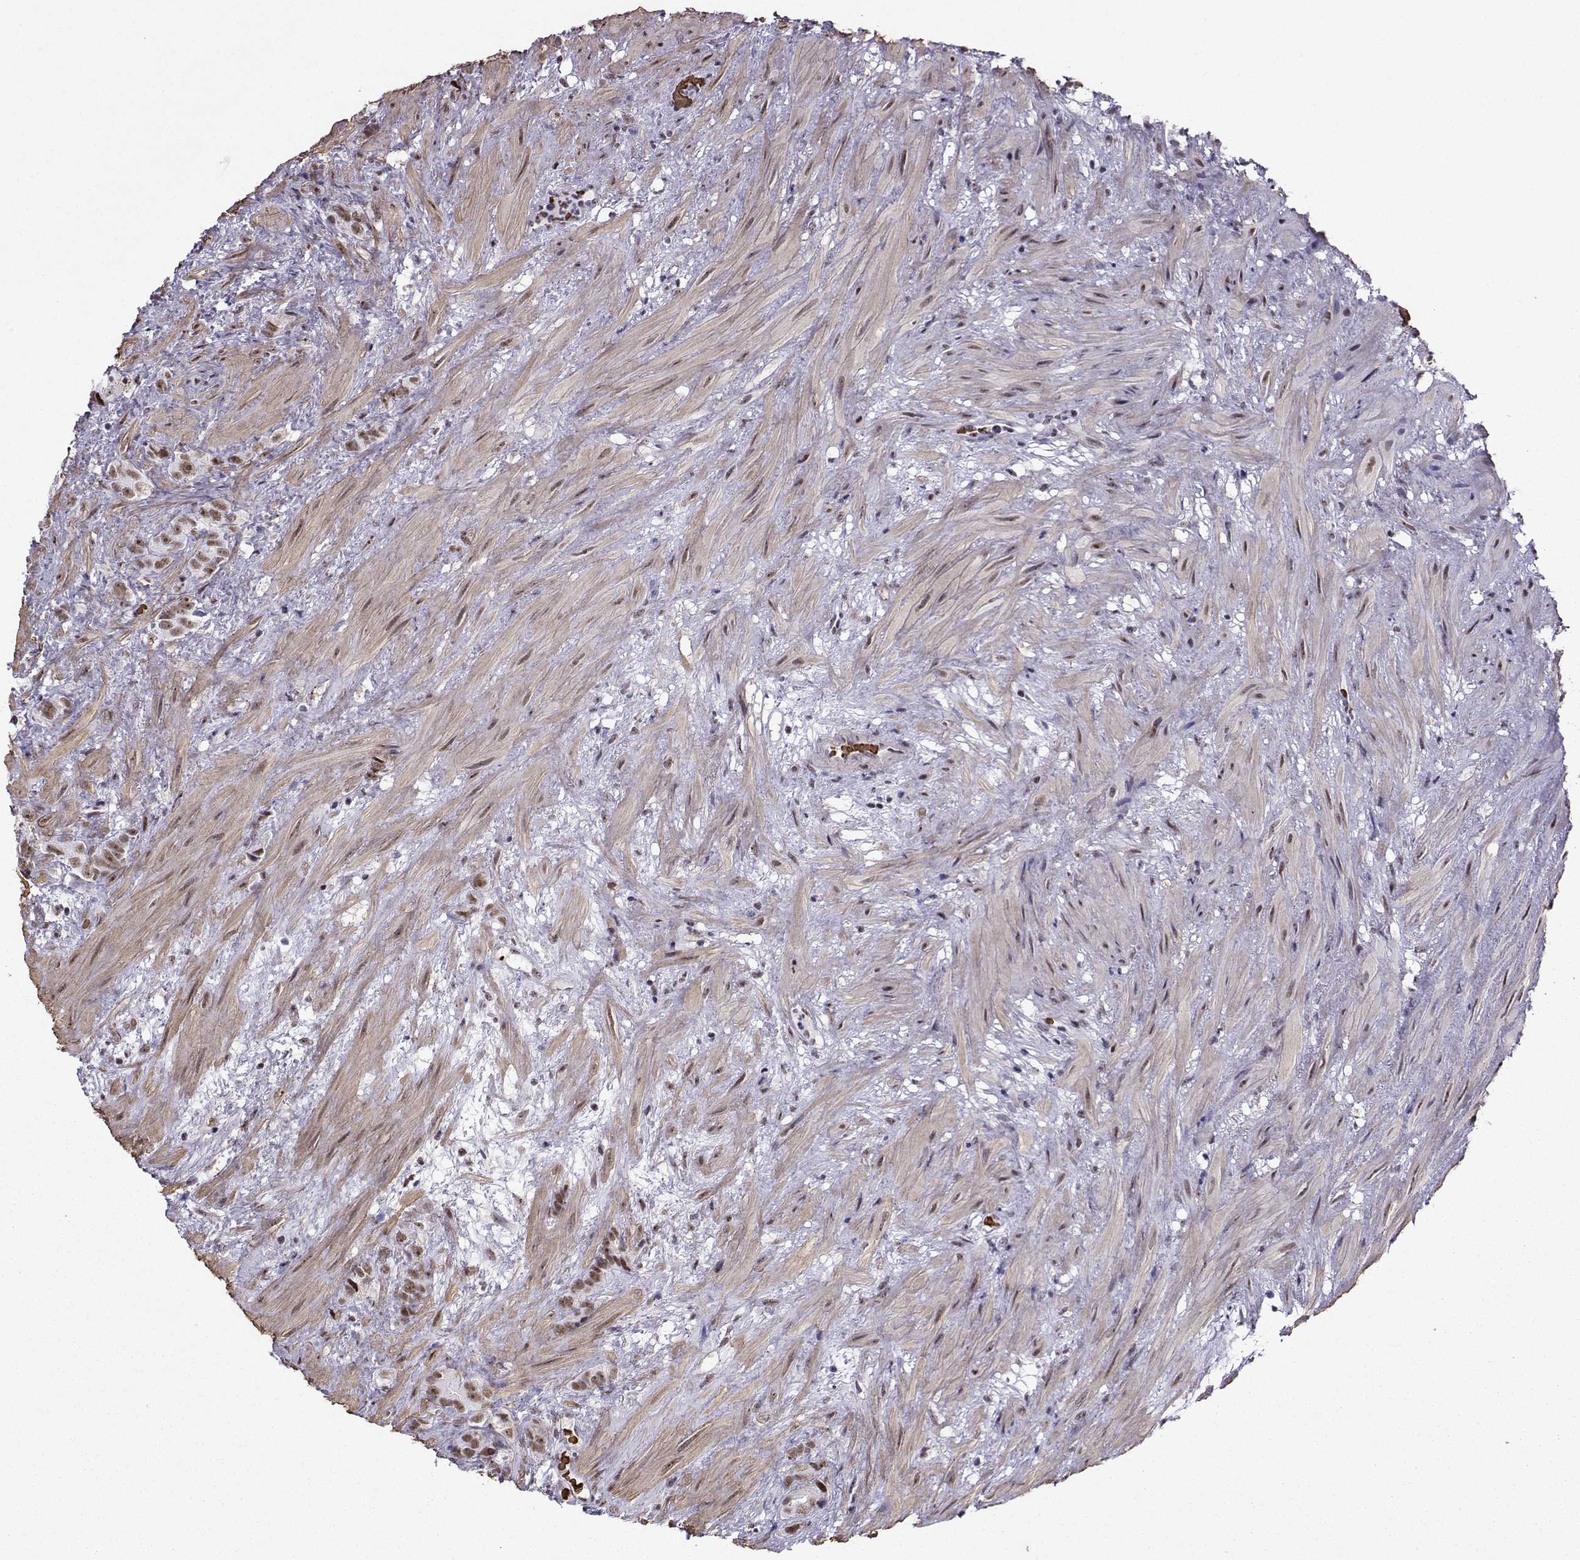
{"staining": {"intensity": "weak", "quantity": "25%-75%", "location": "nuclear"}, "tissue": "prostate cancer", "cell_type": "Tumor cells", "image_type": "cancer", "snomed": [{"axis": "morphology", "description": "Adenocarcinoma, High grade"}, {"axis": "topography", "description": "Prostate"}], "caption": "This is a micrograph of immunohistochemistry staining of prostate cancer (adenocarcinoma (high-grade)), which shows weak staining in the nuclear of tumor cells.", "gene": "CCNK", "patient": {"sex": "male", "age": 90}}